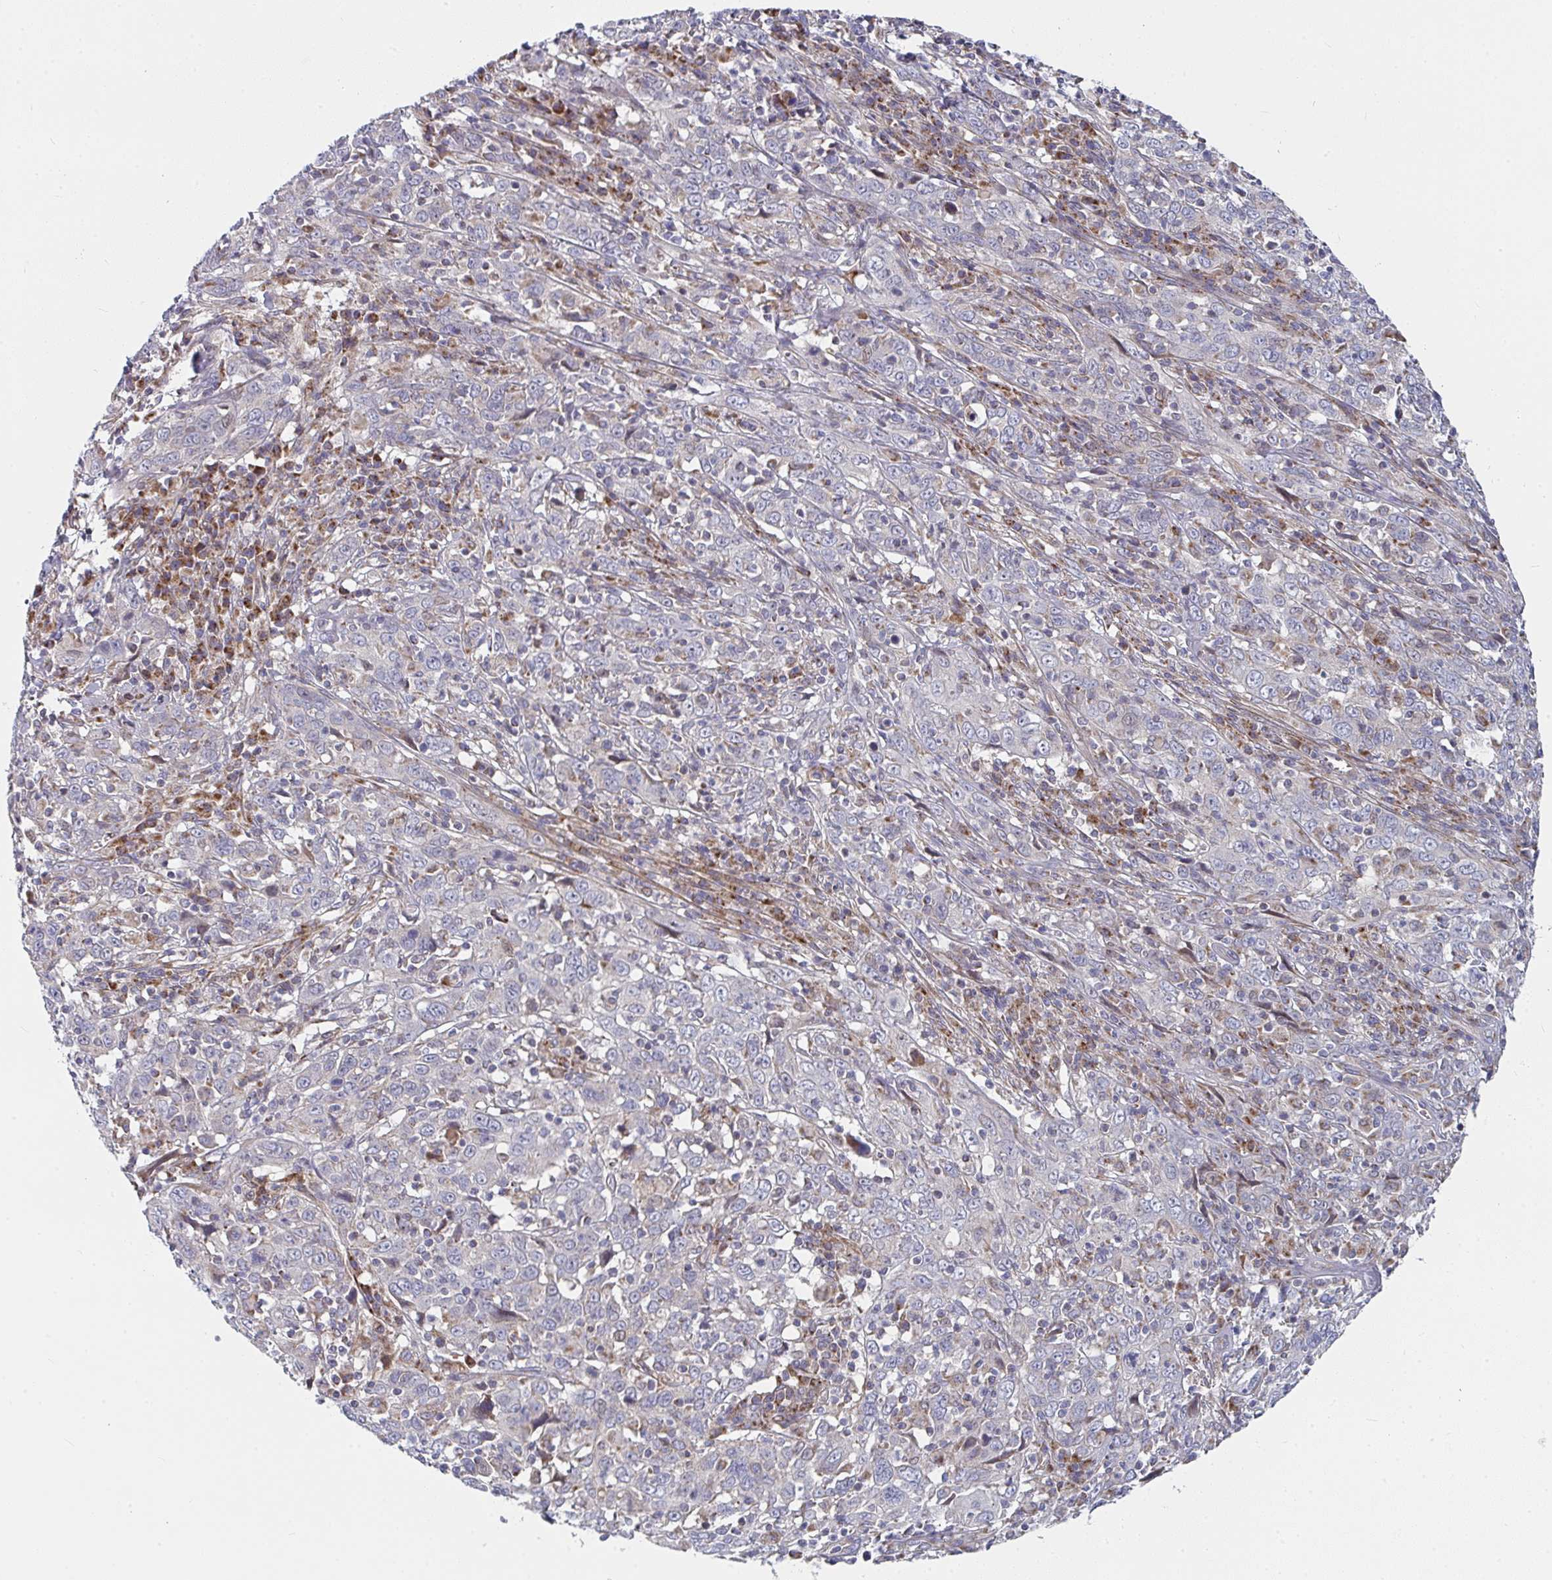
{"staining": {"intensity": "negative", "quantity": "none", "location": "none"}, "tissue": "cervical cancer", "cell_type": "Tumor cells", "image_type": "cancer", "snomed": [{"axis": "morphology", "description": "Squamous cell carcinoma, NOS"}, {"axis": "topography", "description": "Cervix"}], "caption": "Human cervical squamous cell carcinoma stained for a protein using immunohistochemistry shows no staining in tumor cells.", "gene": "RHEBL1", "patient": {"sex": "female", "age": 46}}